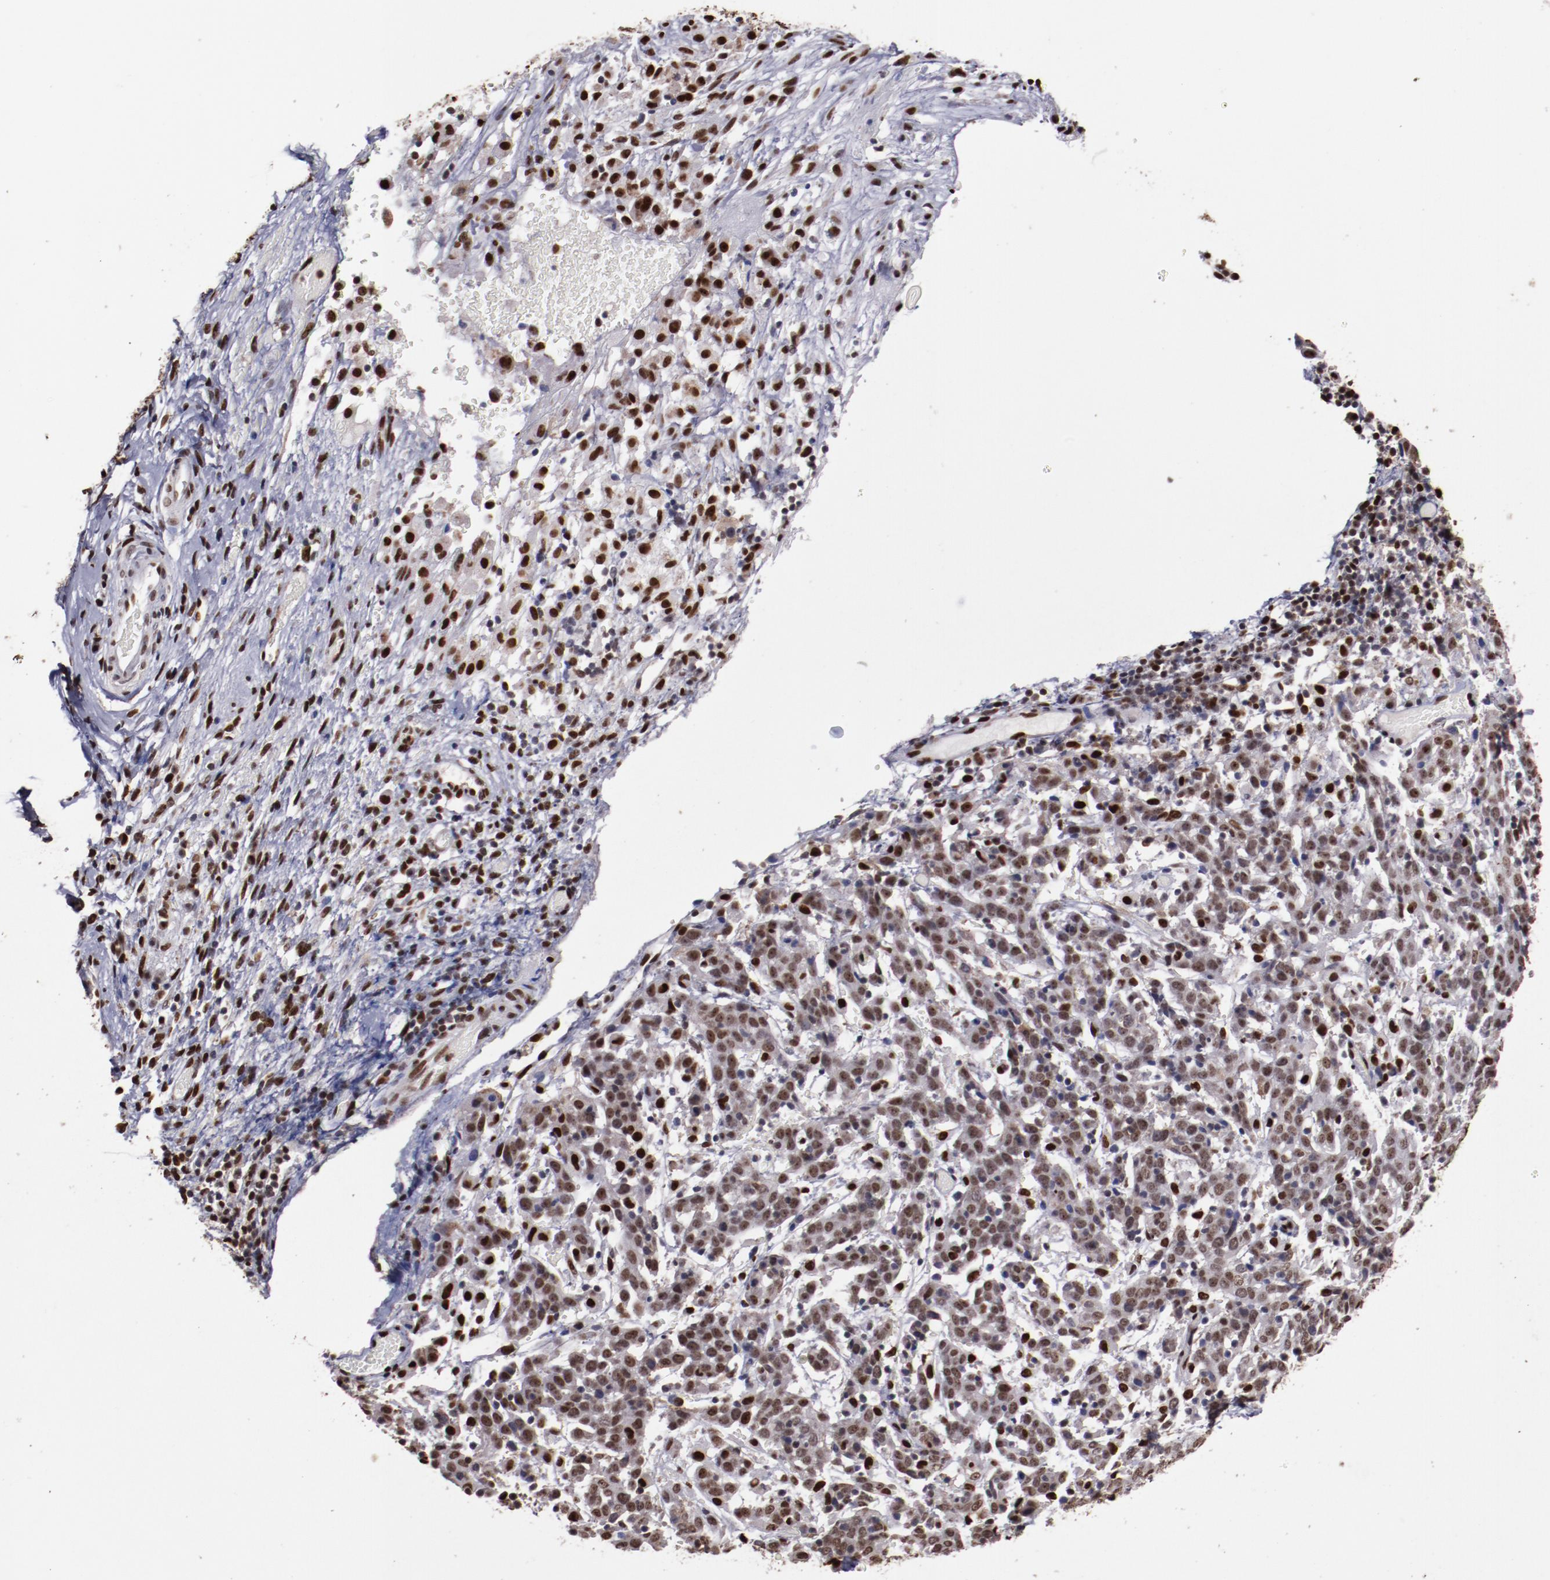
{"staining": {"intensity": "moderate", "quantity": ">75%", "location": "nuclear"}, "tissue": "cervical cancer", "cell_type": "Tumor cells", "image_type": "cancer", "snomed": [{"axis": "morphology", "description": "Normal tissue, NOS"}, {"axis": "morphology", "description": "Squamous cell carcinoma, NOS"}, {"axis": "topography", "description": "Cervix"}], "caption": "Cervical cancer was stained to show a protein in brown. There is medium levels of moderate nuclear positivity in about >75% of tumor cells.", "gene": "APEX1", "patient": {"sex": "female", "age": 67}}